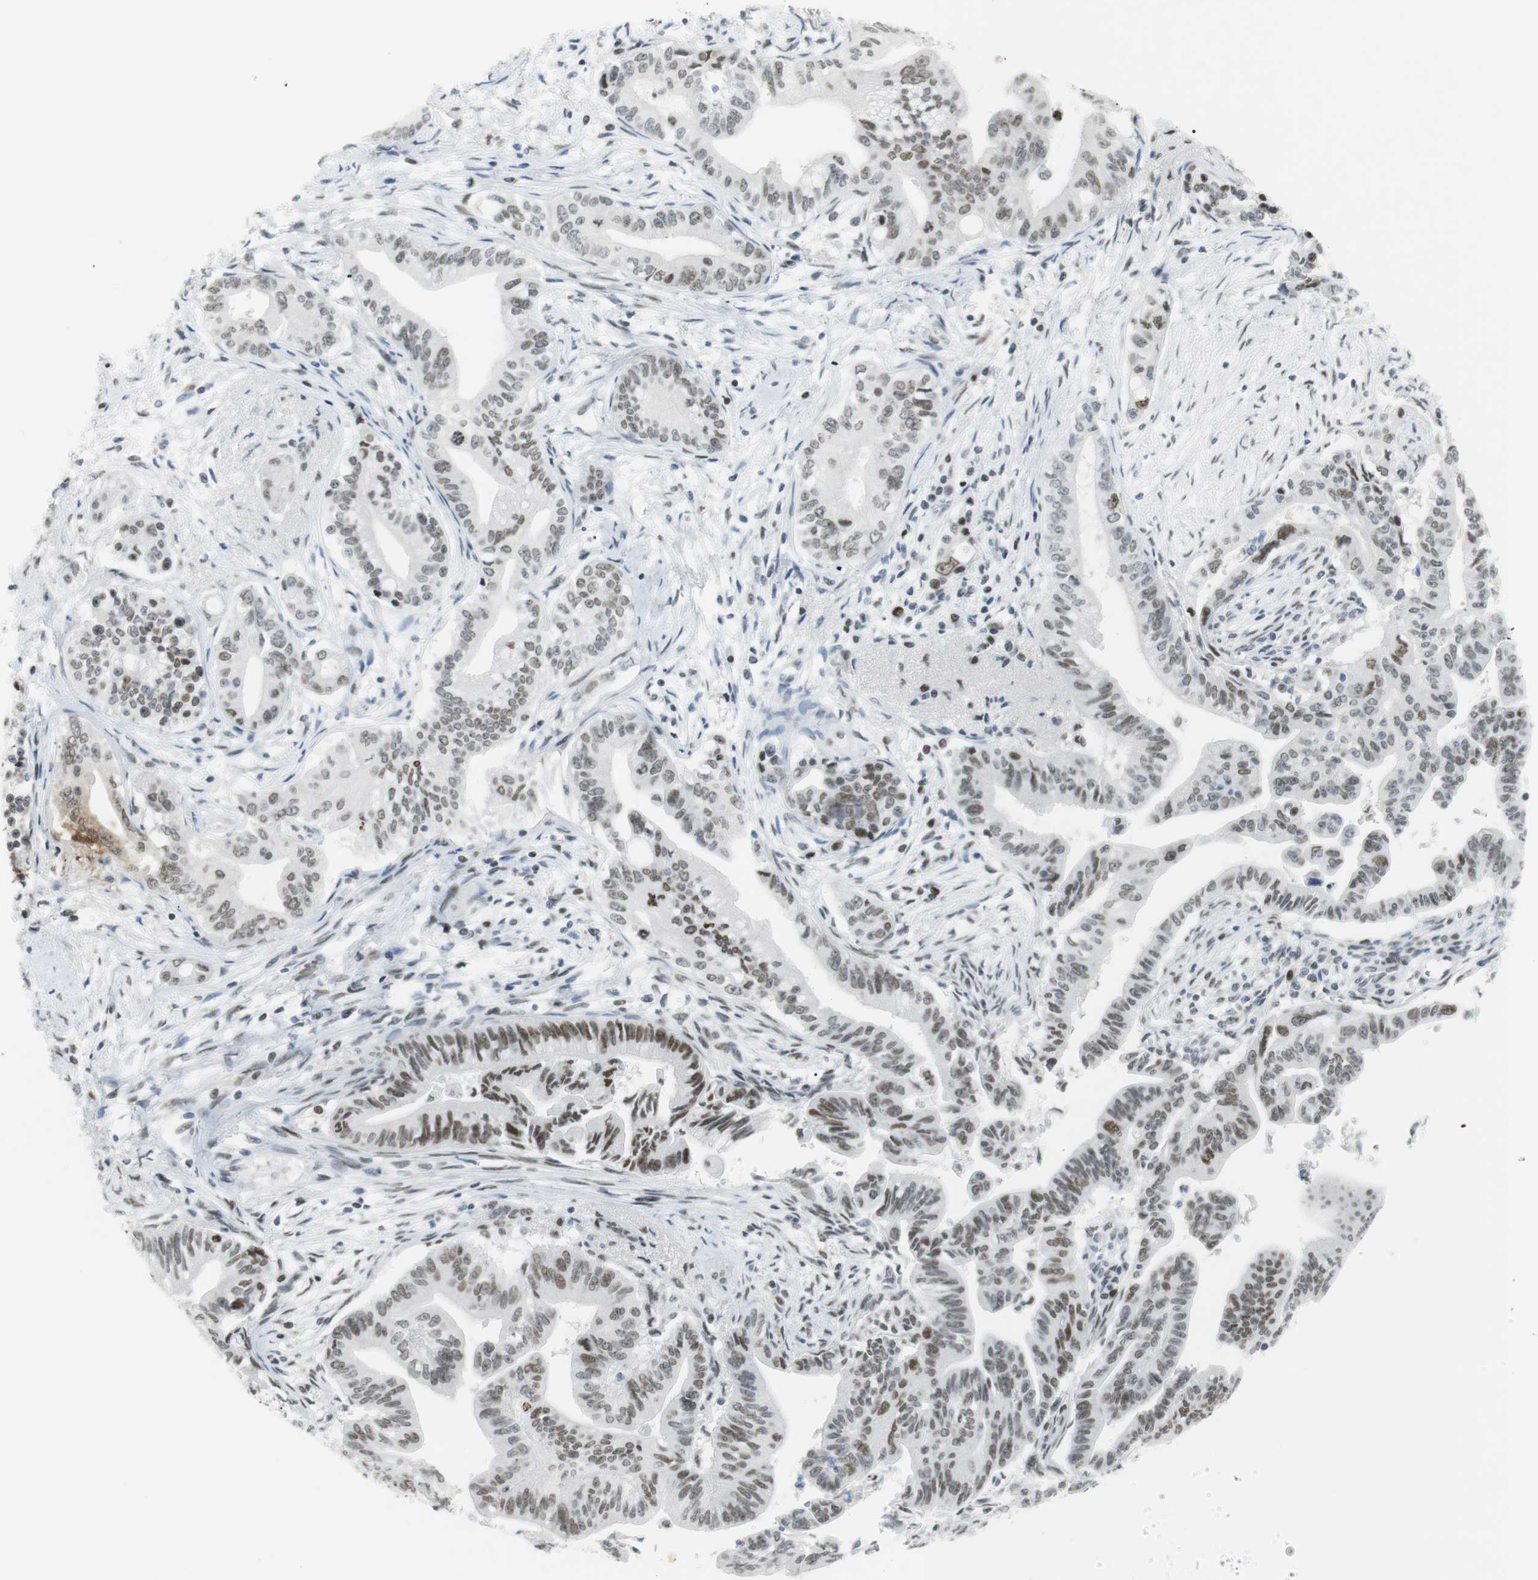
{"staining": {"intensity": "moderate", "quantity": ">75%", "location": "nuclear"}, "tissue": "pancreatic cancer", "cell_type": "Tumor cells", "image_type": "cancer", "snomed": [{"axis": "morphology", "description": "Adenocarcinoma, NOS"}, {"axis": "topography", "description": "Pancreas"}], "caption": "A brown stain labels moderate nuclear expression of a protein in human pancreatic adenocarcinoma tumor cells. The protein is shown in brown color, while the nuclei are stained blue.", "gene": "BMI1", "patient": {"sex": "male", "age": 70}}